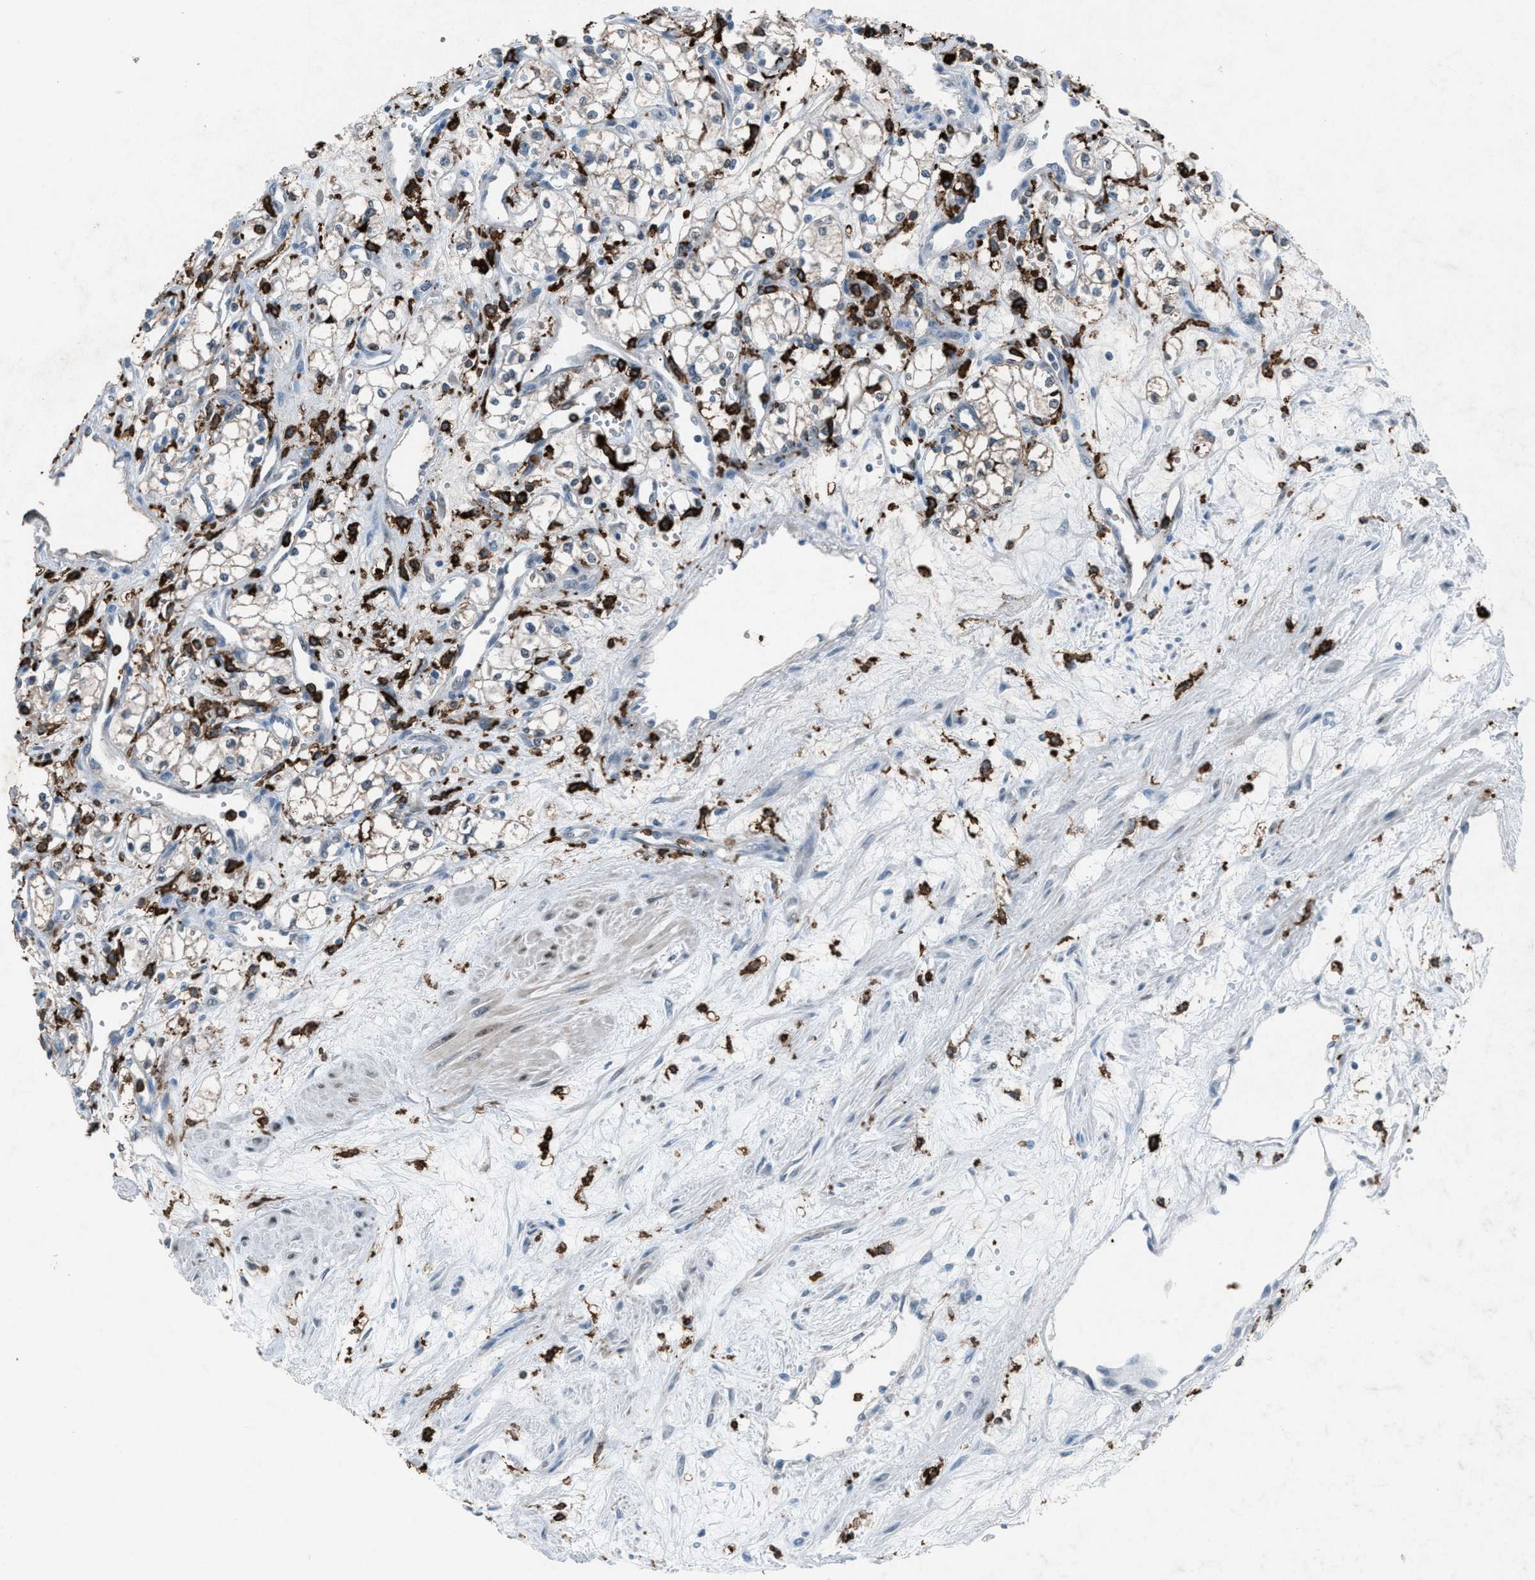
{"staining": {"intensity": "negative", "quantity": "none", "location": "none"}, "tissue": "renal cancer", "cell_type": "Tumor cells", "image_type": "cancer", "snomed": [{"axis": "morphology", "description": "Adenocarcinoma, NOS"}, {"axis": "topography", "description": "Kidney"}], "caption": "This is an immunohistochemistry (IHC) photomicrograph of renal adenocarcinoma. There is no expression in tumor cells.", "gene": "FCER1G", "patient": {"sex": "male", "age": 59}}